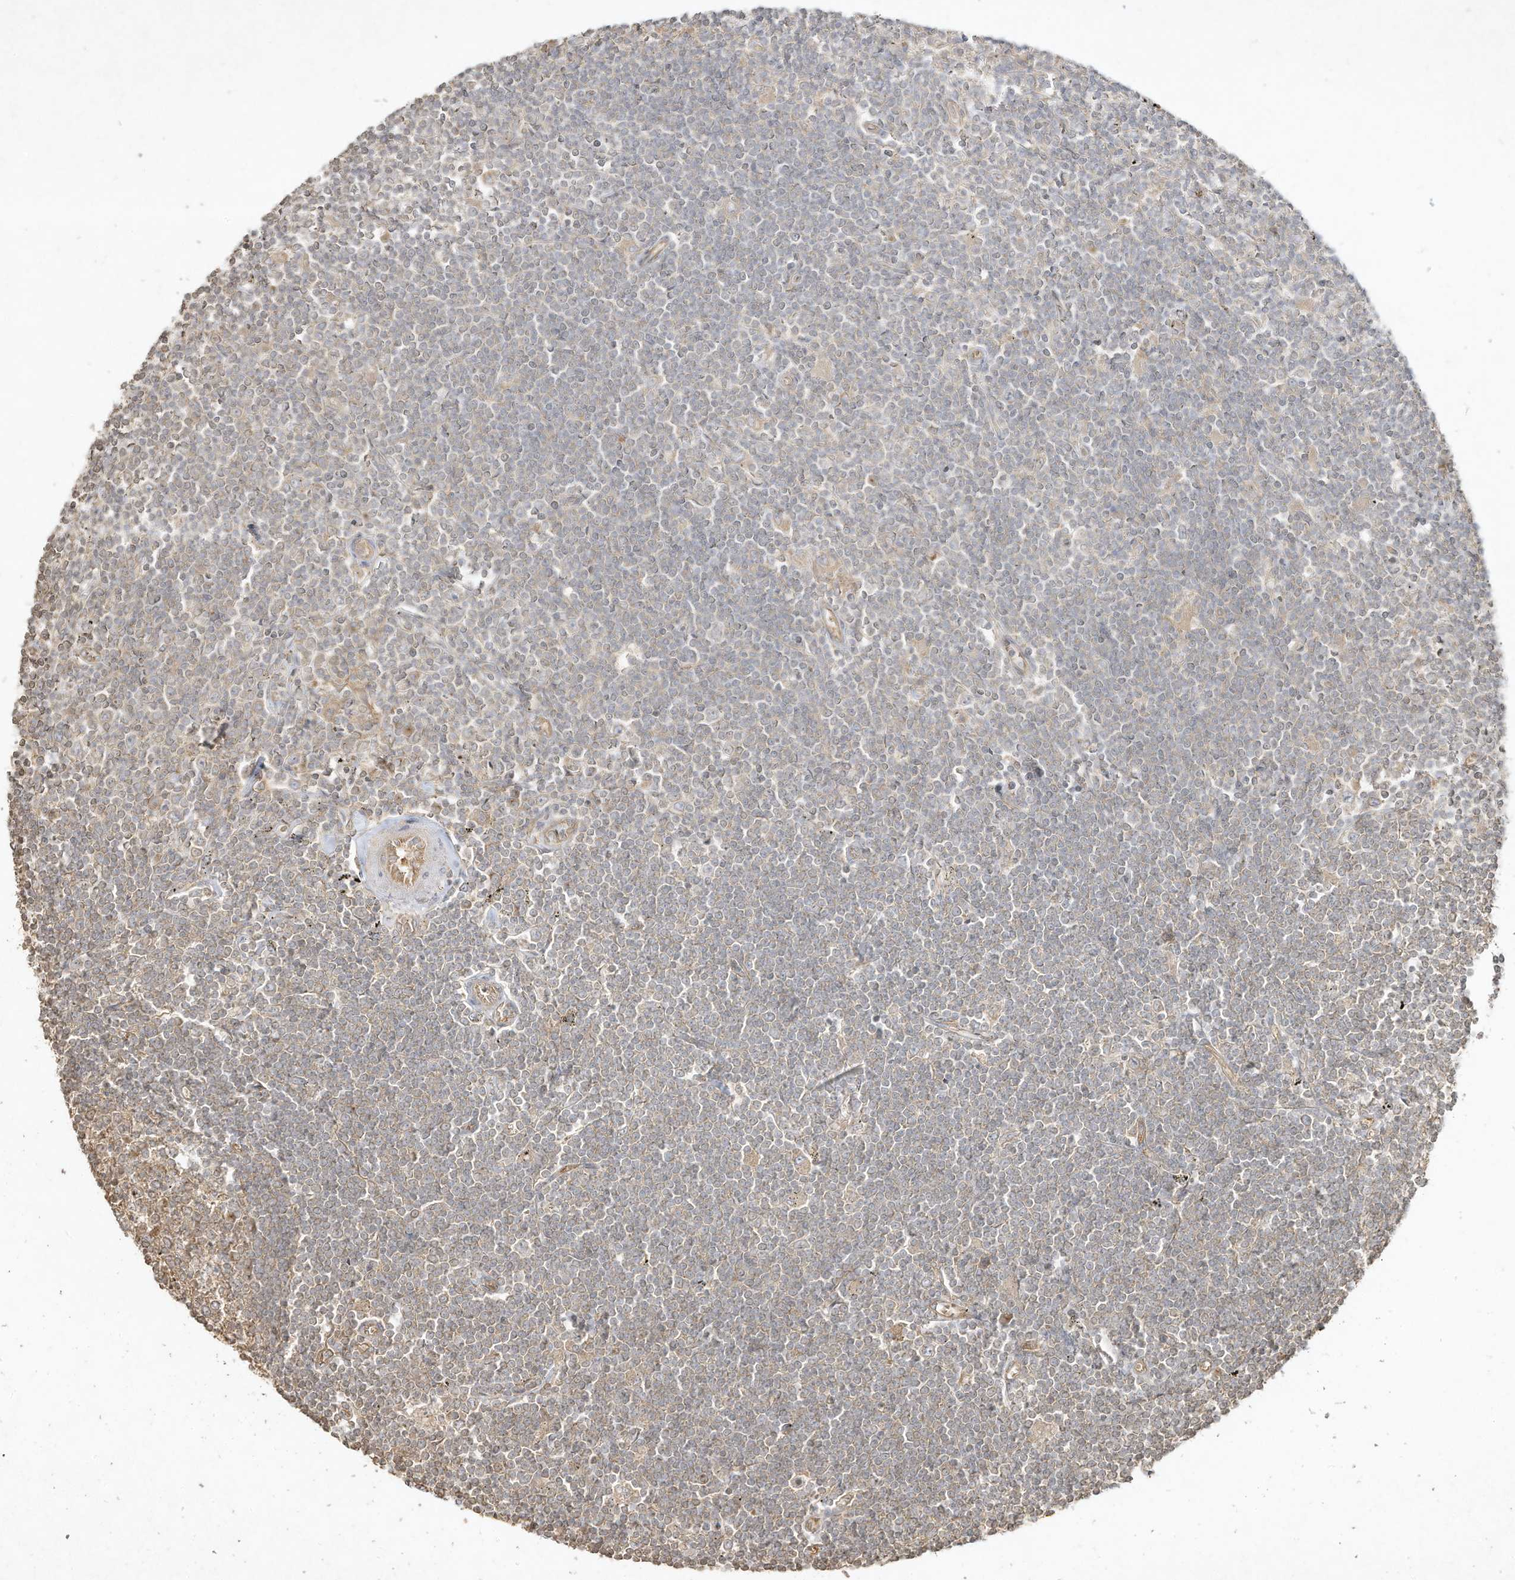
{"staining": {"intensity": "negative", "quantity": "none", "location": "none"}, "tissue": "lymphoma", "cell_type": "Tumor cells", "image_type": "cancer", "snomed": [{"axis": "morphology", "description": "Malignant lymphoma, non-Hodgkin's type, Low grade"}, {"axis": "topography", "description": "Spleen"}], "caption": "Immunohistochemistry (IHC) photomicrograph of human lymphoma stained for a protein (brown), which shows no expression in tumor cells. Nuclei are stained in blue.", "gene": "DYNC1I2", "patient": {"sex": "male", "age": 76}}